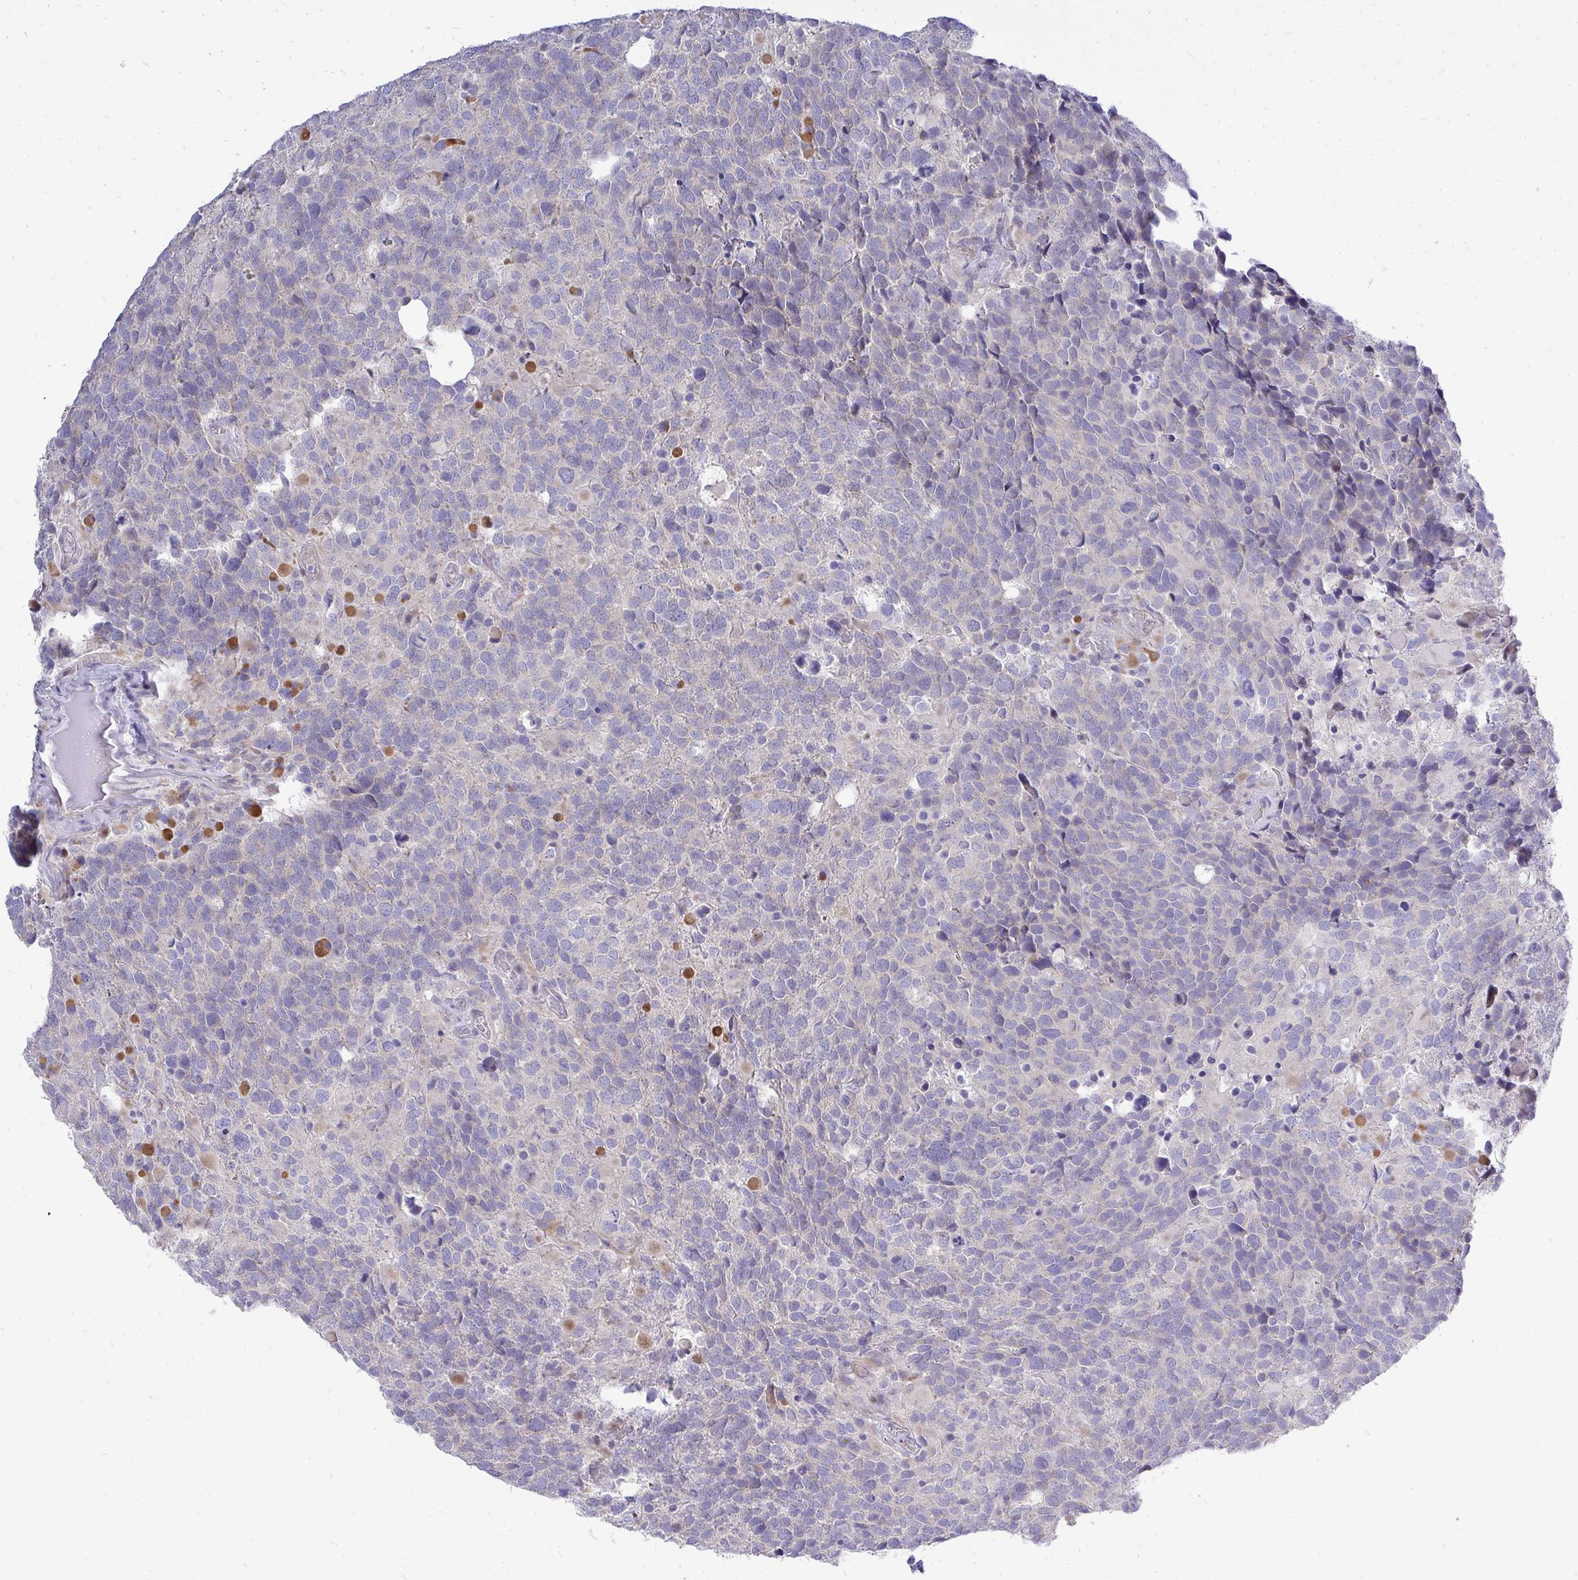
{"staining": {"intensity": "negative", "quantity": "none", "location": "none"}, "tissue": "glioma", "cell_type": "Tumor cells", "image_type": "cancer", "snomed": [{"axis": "morphology", "description": "Glioma, malignant, High grade"}, {"axis": "topography", "description": "Brain"}], "caption": "IHC of human glioma reveals no staining in tumor cells. (DAB (3,3'-diaminobenzidine) IHC, high magnification).", "gene": "OR8D1", "patient": {"sex": "female", "age": 40}}